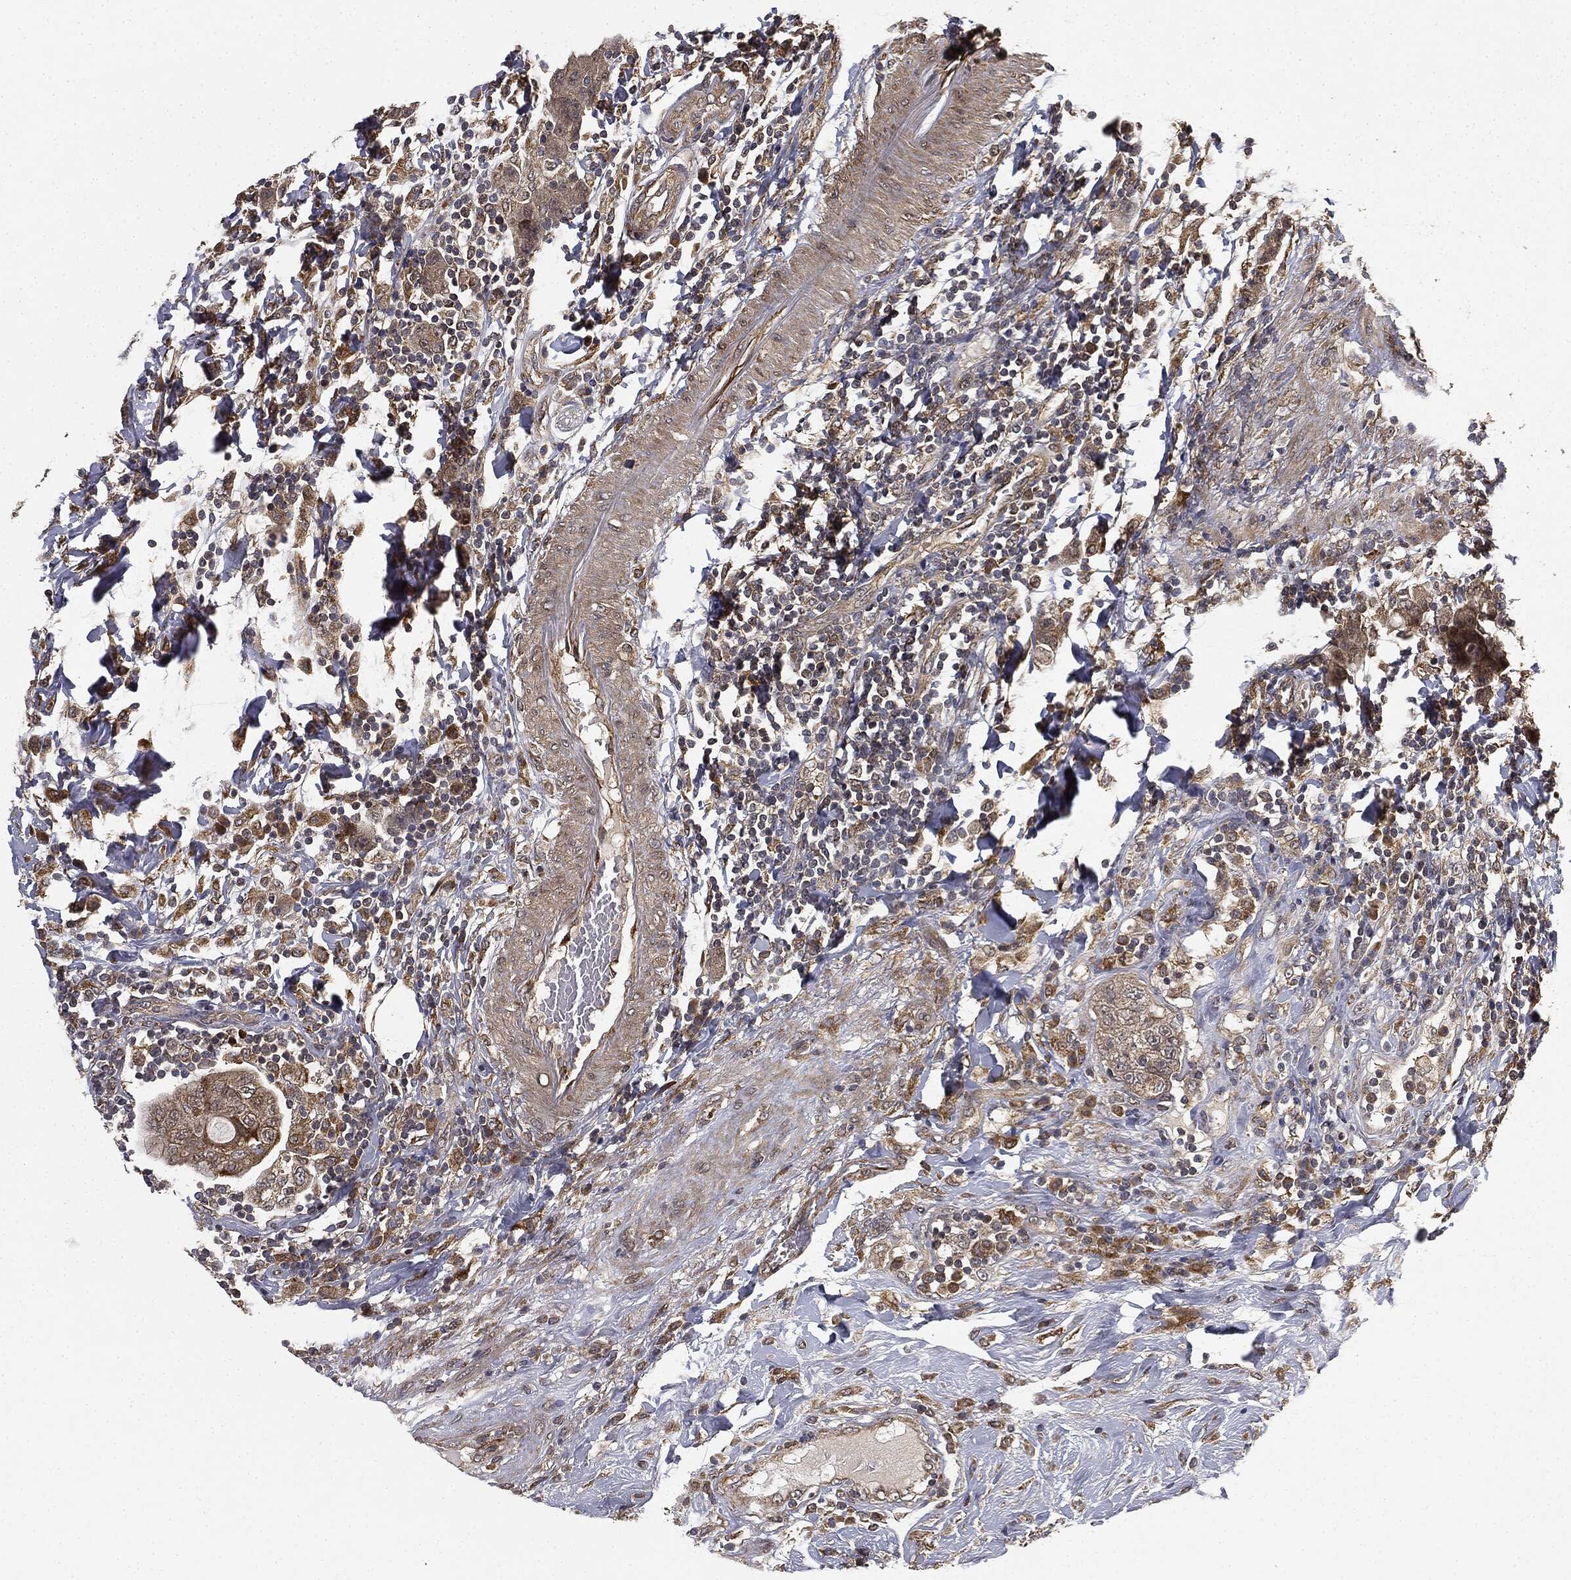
{"staining": {"intensity": "strong", "quantity": ">75%", "location": "cytoplasmic/membranous"}, "tissue": "colorectal cancer", "cell_type": "Tumor cells", "image_type": "cancer", "snomed": [{"axis": "morphology", "description": "Adenocarcinoma, NOS"}, {"axis": "topography", "description": "Colon"}], "caption": "Immunohistochemical staining of colorectal adenocarcinoma demonstrates high levels of strong cytoplasmic/membranous protein staining in approximately >75% of tumor cells.", "gene": "MIER2", "patient": {"sex": "female", "age": 48}}